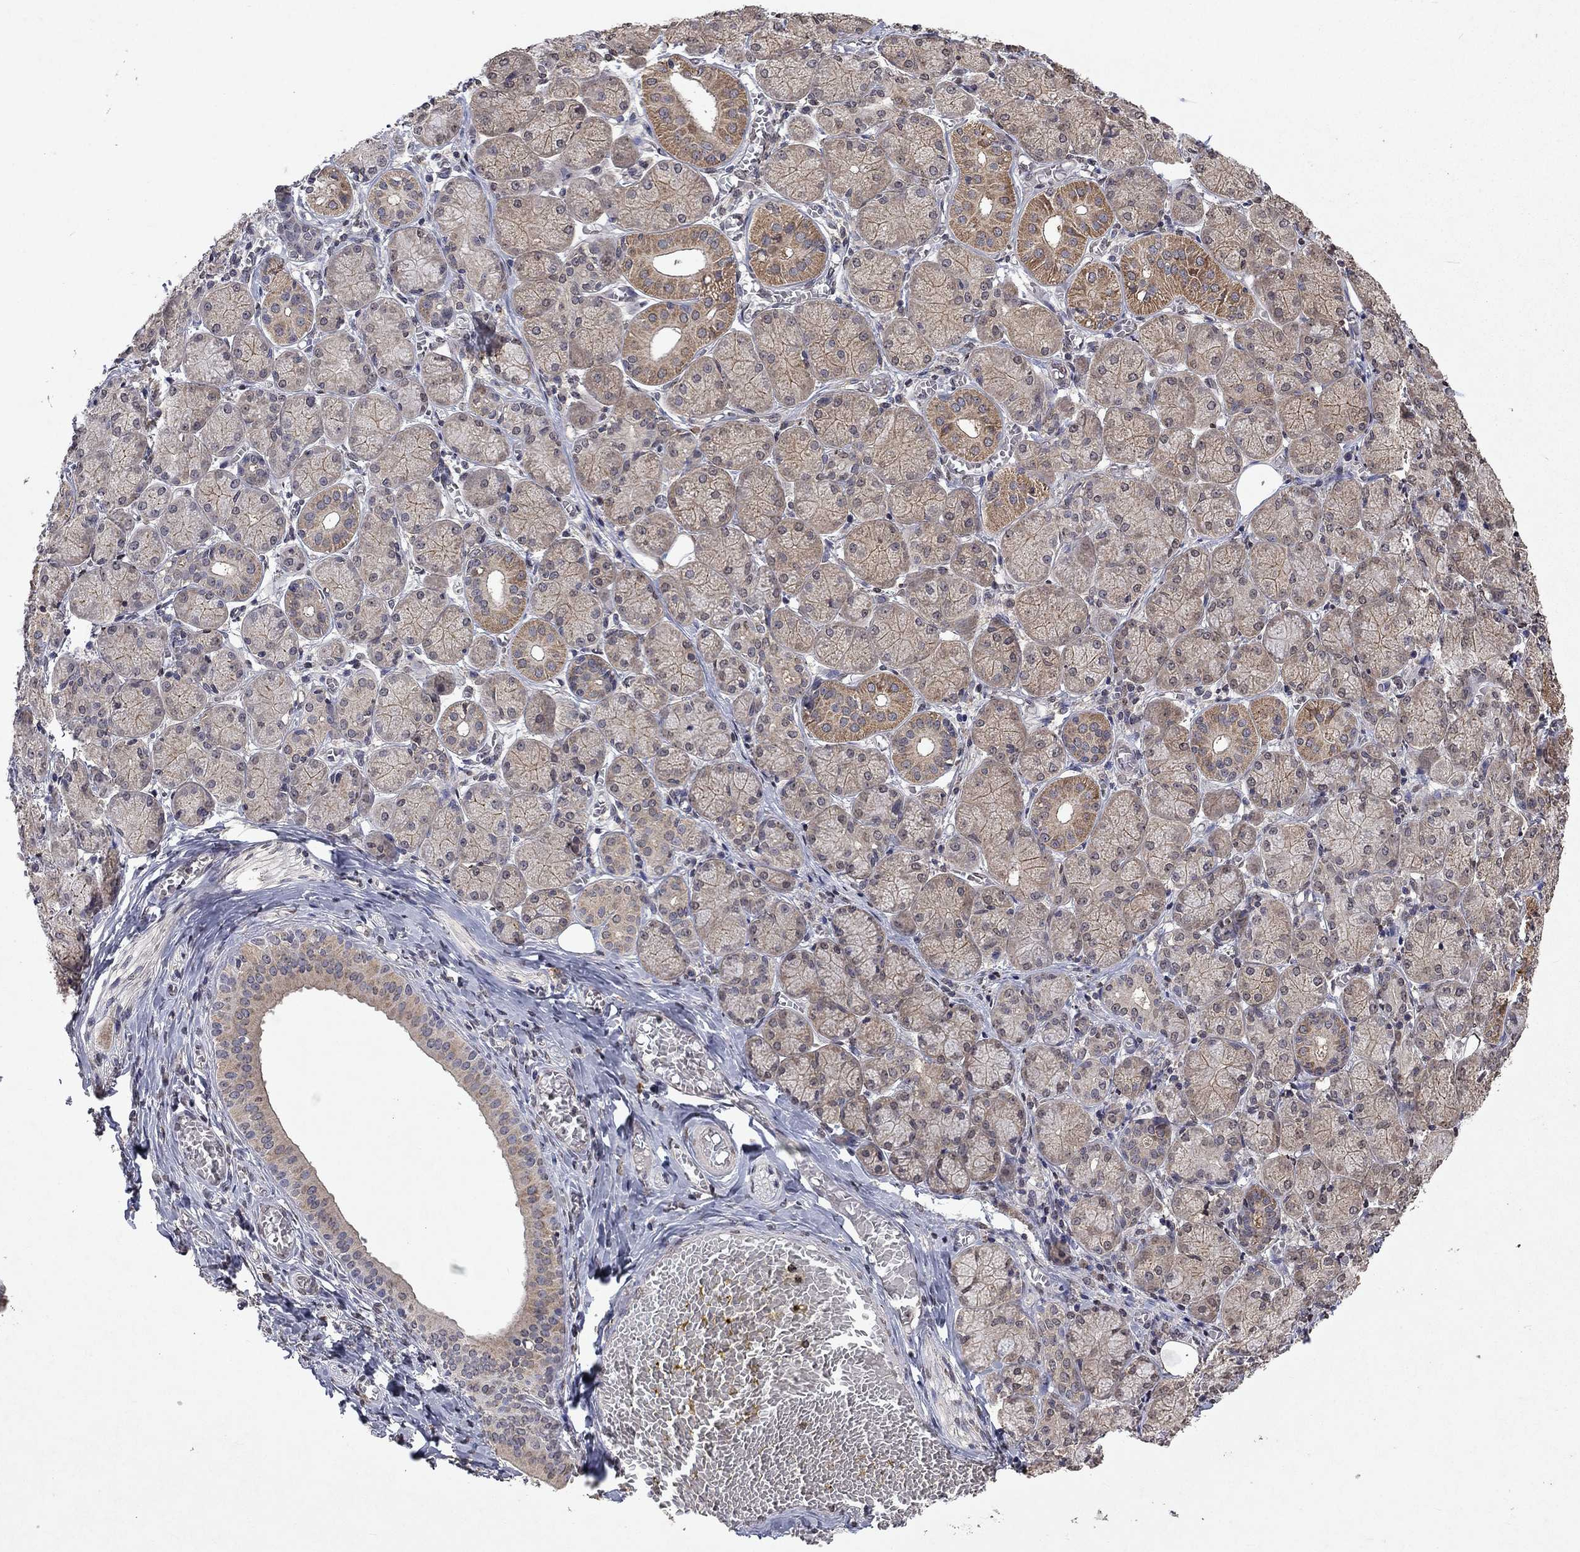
{"staining": {"intensity": "strong", "quantity": "<25%", "location": "cytoplasmic/membranous"}, "tissue": "salivary gland", "cell_type": "Glandular cells", "image_type": "normal", "snomed": [{"axis": "morphology", "description": "Normal tissue, NOS"}, {"axis": "topography", "description": "Salivary gland"}, {"axis": "topography", "description": "Peripheral nerve tissue"}], "caption": "Immunohistochemistry (IHC) (DAB (3,3'-diaminobenzidine)) staining of normal salivary gland displays strong cytoplasmic/membranous protein staining in approximately <25% of glandular cells.", "gene": "TTC38", "patient": {"sex": "female", "age": 24}}